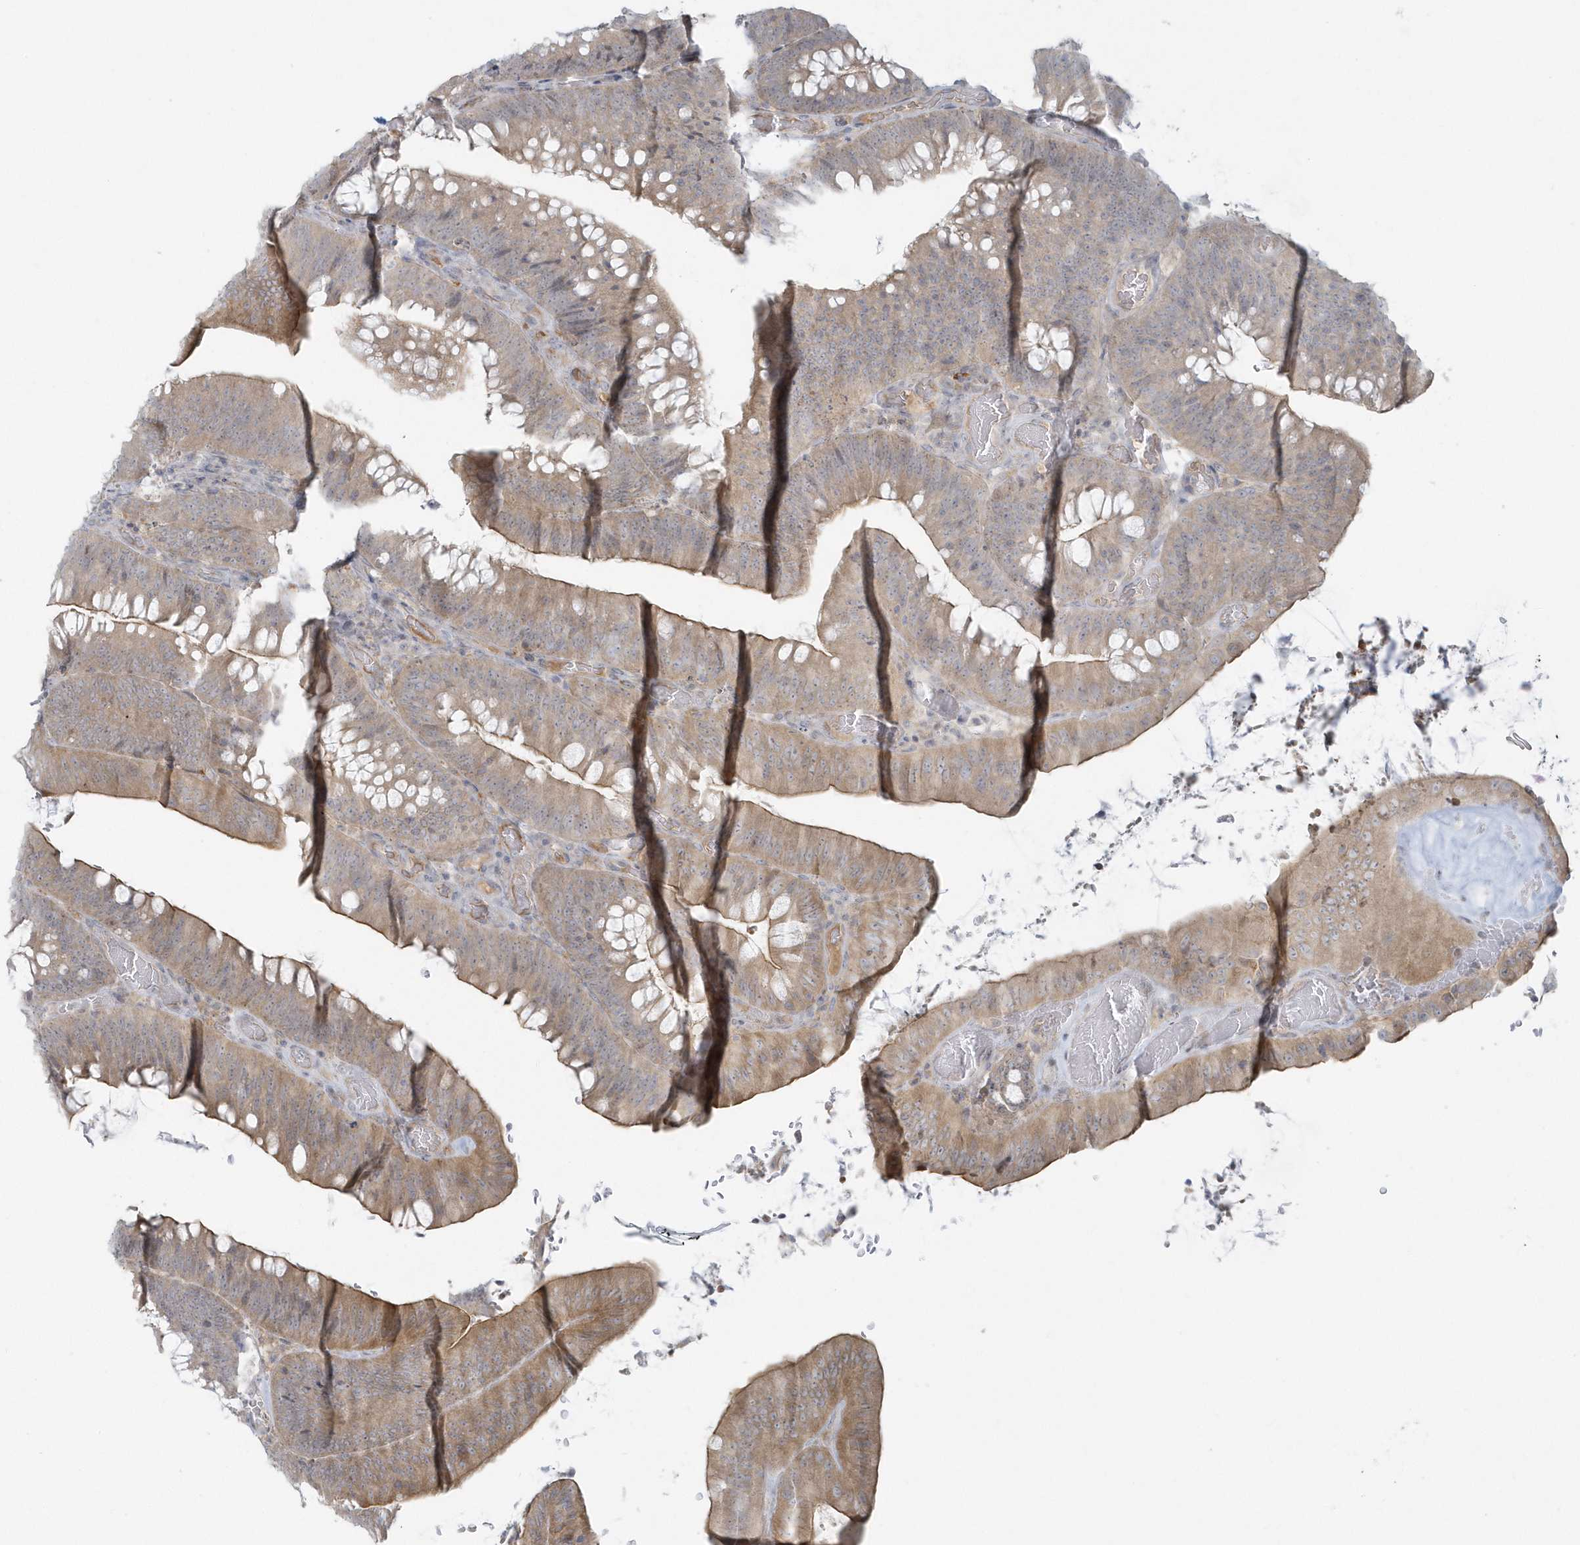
{"staining": {"intensity": "moderate", "quantity": "25%-75%", "location": "cytoplasmic/membranous"}, "tissue": "colorectal cancer", "cell_type": "Tumor cells", "image_type": "cancer", "snomed": [{"axis": "morphology", "description": "Normal tissue, NOS"}, {"axis": "topography", "description": "Colon"}], "caption": "This micrograph reveals colorectal cancer stained with immunohistochemistry (IHC) to label a protein in brown. The cytoplasmic/membranous of tumor cells show moderate positivity for the protein. Nuclei are counter-stained blue.", "gene": "BLTP3A", "patient": {"sex": "female", "age": 82}}